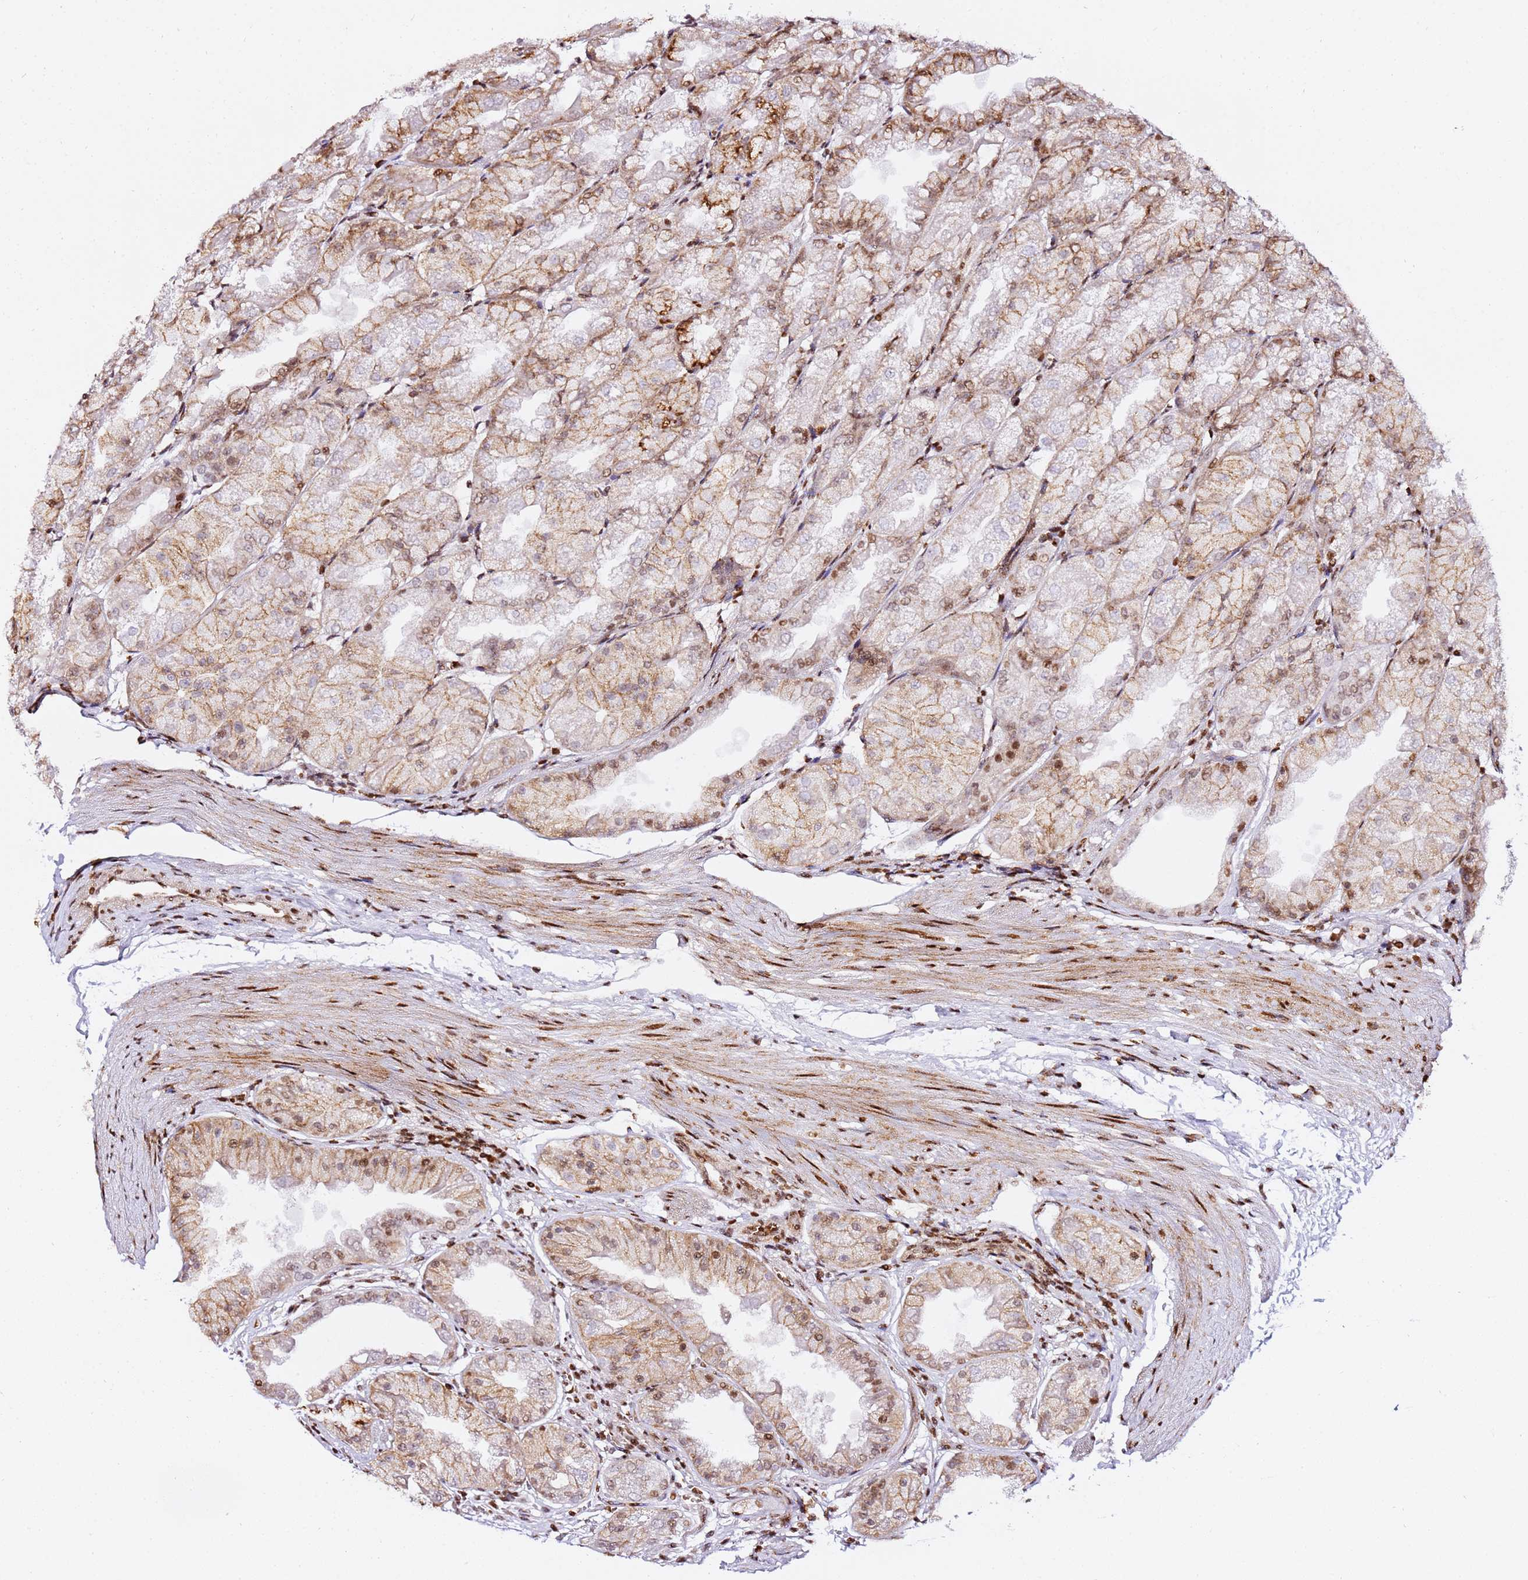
{"staining": {"intensity": "strong", "quantity": "25%-75%", "location": "cytoplasmic/membranous,nuclear"}, "tissue": "stomach", "cell_type": "Glandular cells", "image_type": "normal", "snomed": [{"axis": "morphology", "description": "Normal tissue, NOS"}, {"axis": "topography", "description": "Stomach, upper"}], "caption": "This histopathology image exhibits immunohistochemistry staining of normal stomach, with high strong cytoplasmic/membranous,nuclear staining in approximately 25%-75% of glandular cells.", "gene": "GBP2", "patient": {"sex": "male", "age": 47}}